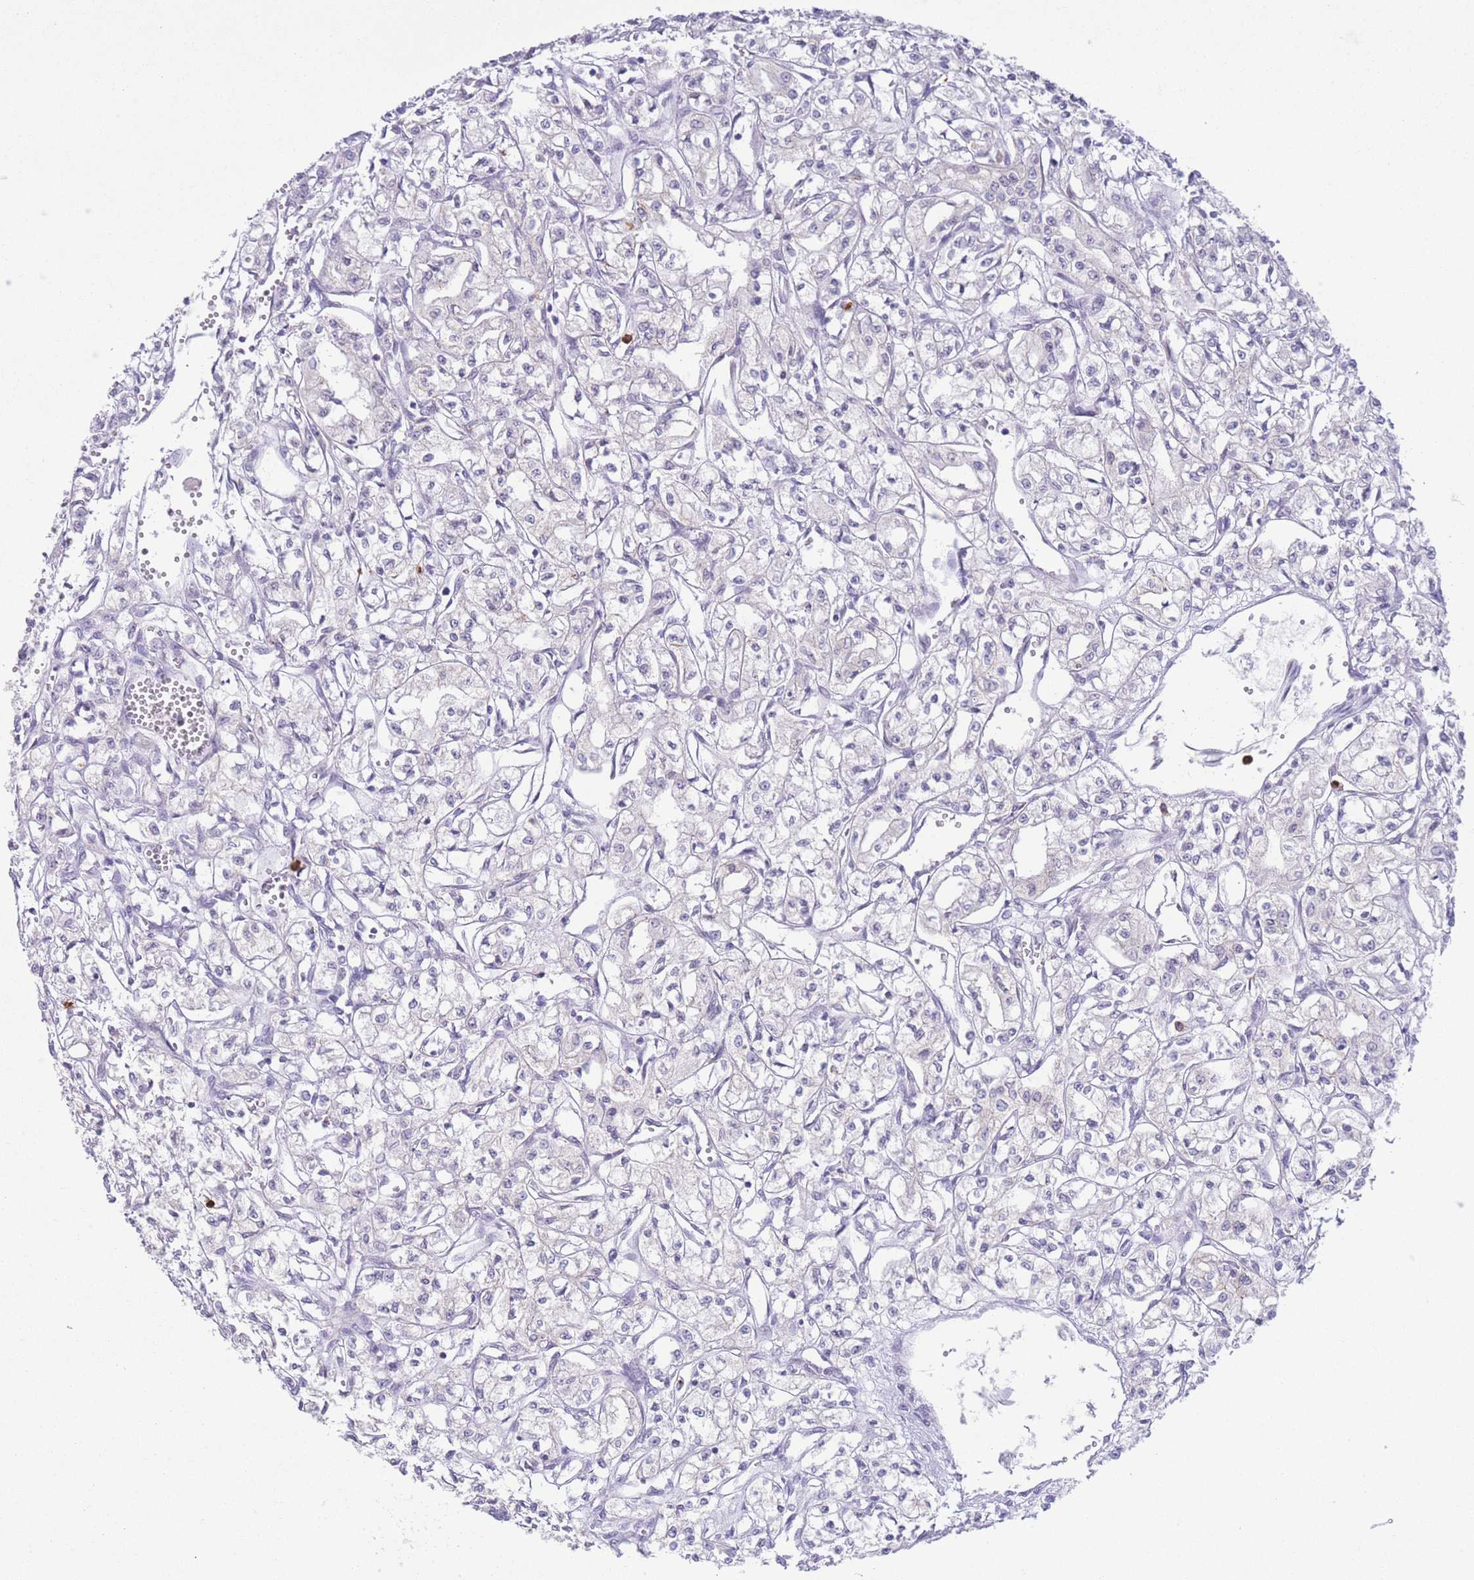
{"staining": {"intensity": "negative", "quantity": "none", "location": "none"}, "tissue": "renal cancer", "cell_type": "Tumor cells", "image_type": "cancer", "snomed": [{"axis": "morphology", "description": "Adenocarcinoma, NOS"}, {"axis": "topography", "description": "Kidney"}], "caption": "This is a micrograph of immunohistochemistry staining of renal adenocarcinoma, which shows no expression in tumor cells. (DAB immunohistochemistry (IHC) visualized using brightfield microscopy, high magnification).", "gene": "LCLAT1", "patient": {"sex": "male", "age": 56}}